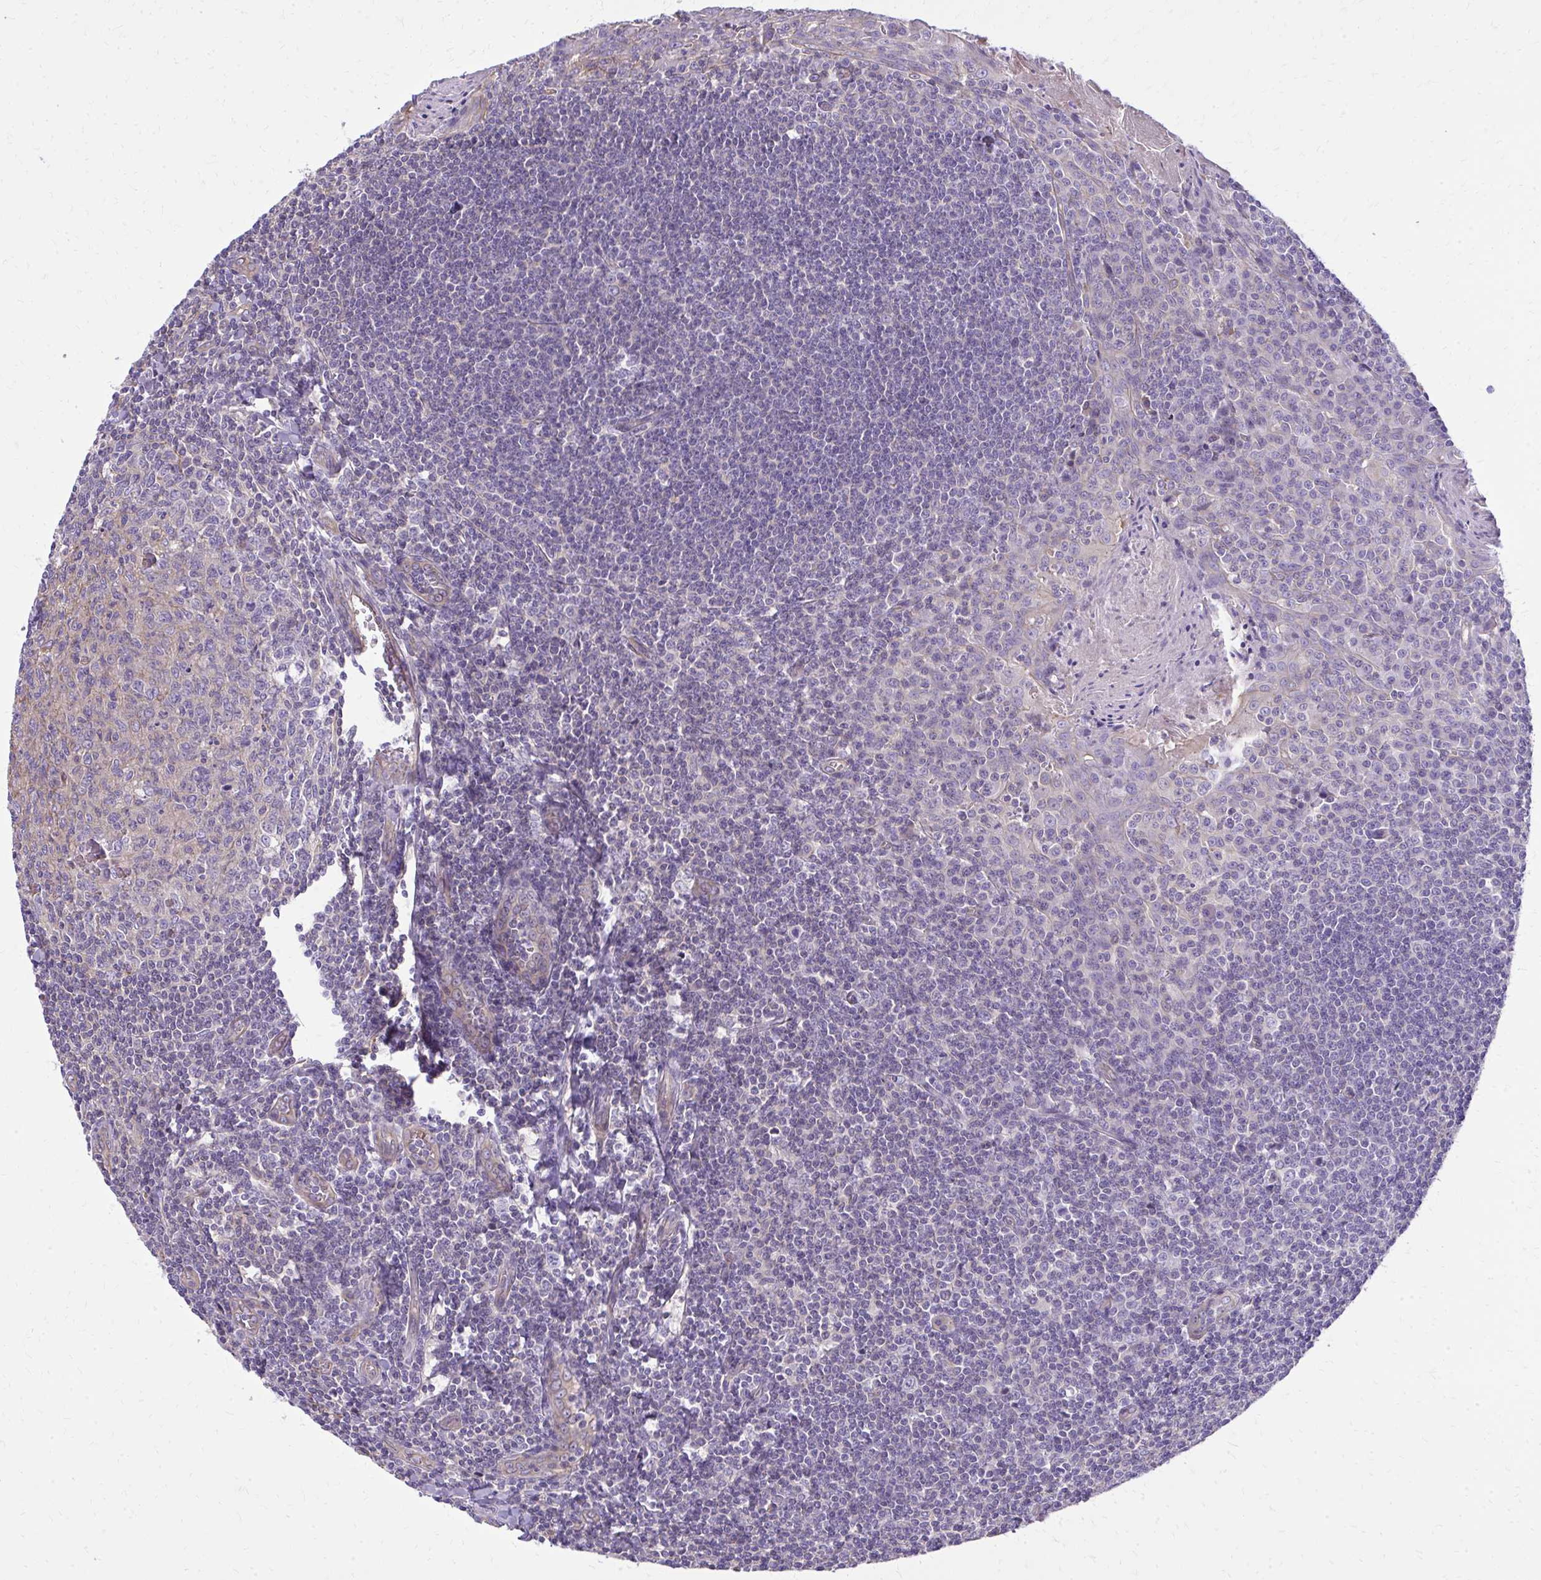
{"staining": {"intensity": "negative", "quantity": "none", "location": "none"}, "tissue": "tonsil", "cell_type": "Germinal center cells", "image_type": "normal", "snomed": [{"axis": "morphology", "description": "Normal tissue, NOS"}, {"axis": "topography", "description": "Tonsil"}], "caption": "DAB immunohistochemical staining of benign human tonsil demonstrates no significant staining in germinal center cells.", "gene": "RUNDC3B", "patient": {"sex": "male", "age": 27}}